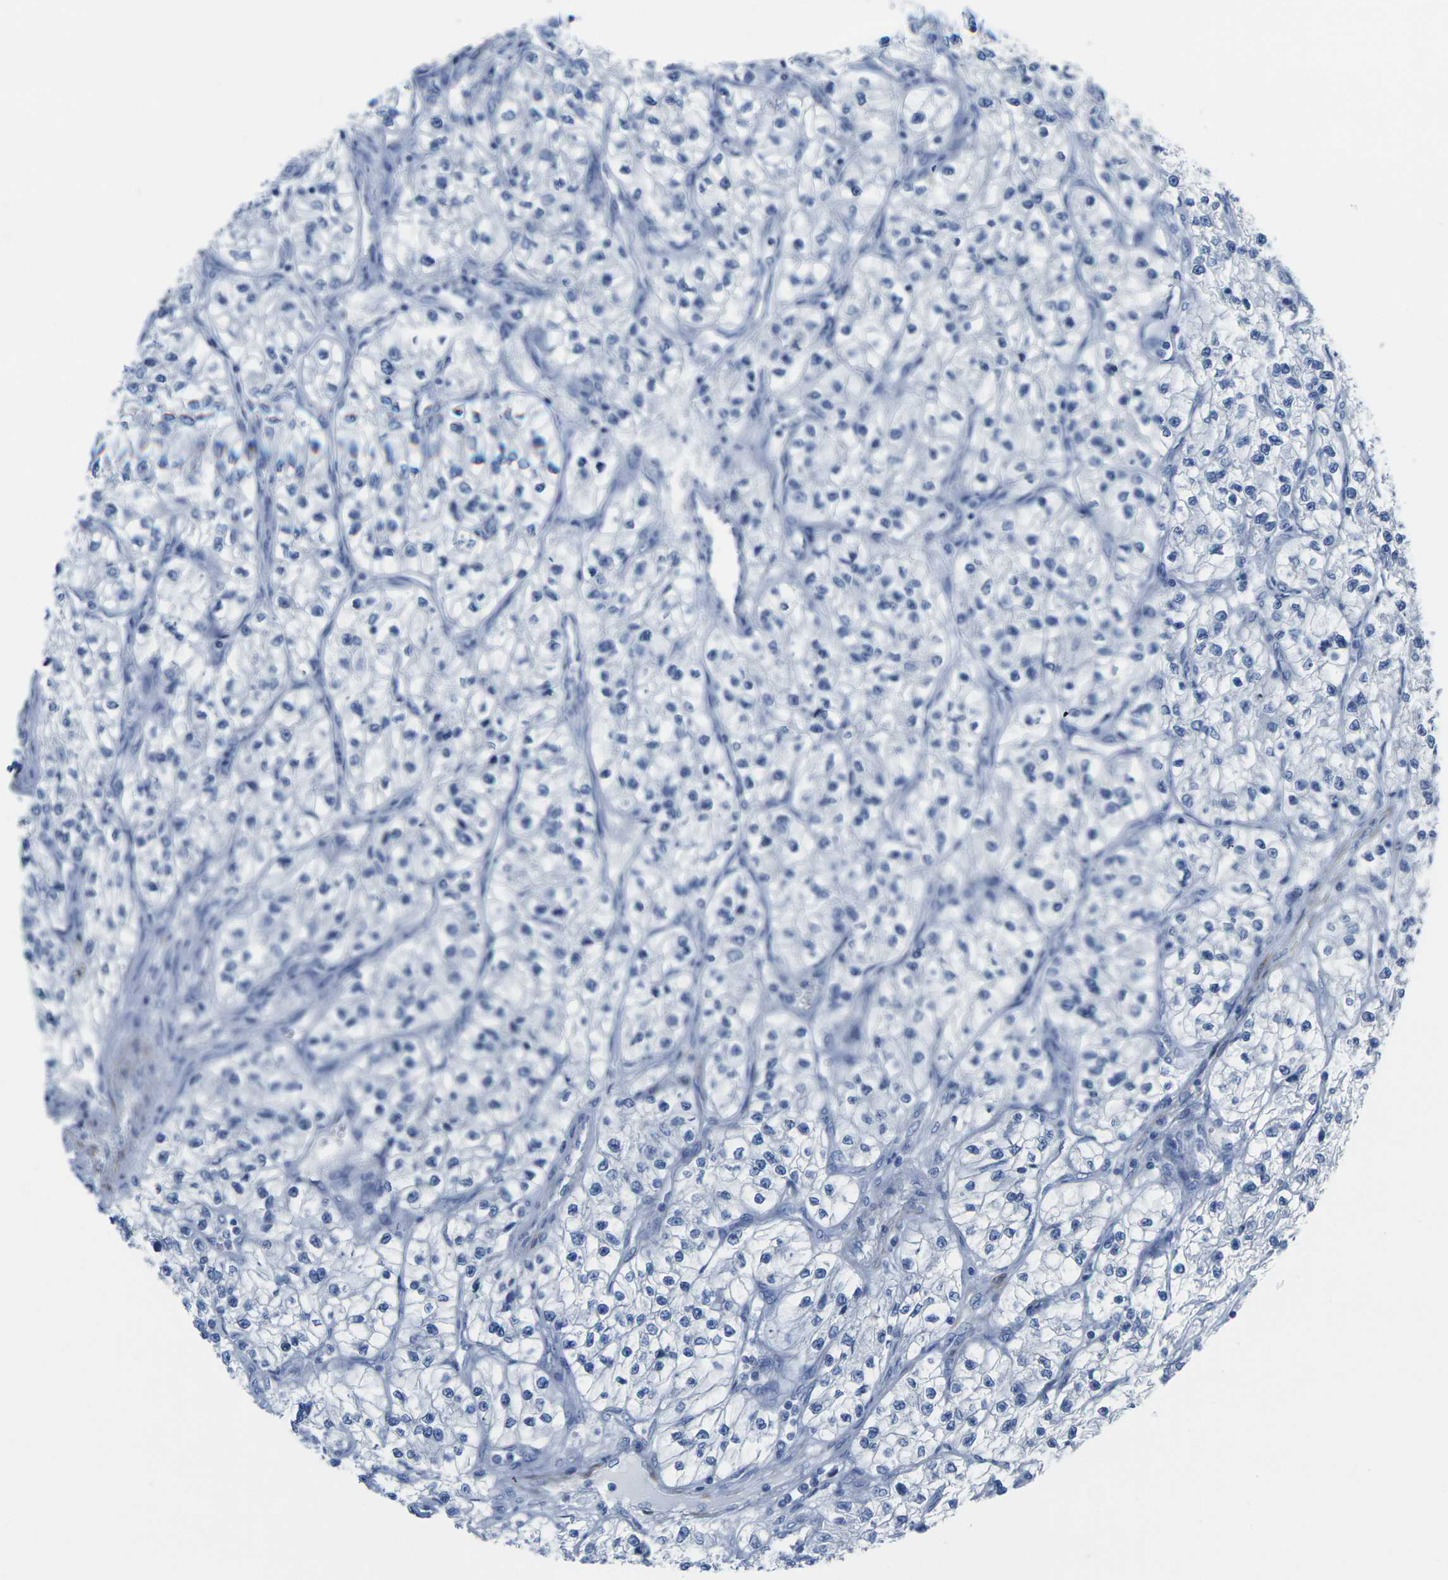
{"staining": {"intensity": "negative", "quantity": "none", "location": "none"}, "tissue": "renal cancer", "cell_type": "Tumor cells", "image_type": "cancer", "snomed": [{"axis": "morphology", "description": "Adenocarcinoma, NOS"}, {"axis": "topography", "description": "Kidney"}], "caption": "There is no significant positivity in tumor cells of renal adenocarcinoma.", "gene": "CNN1", "patient": {"sex": "female", "age": 57}}